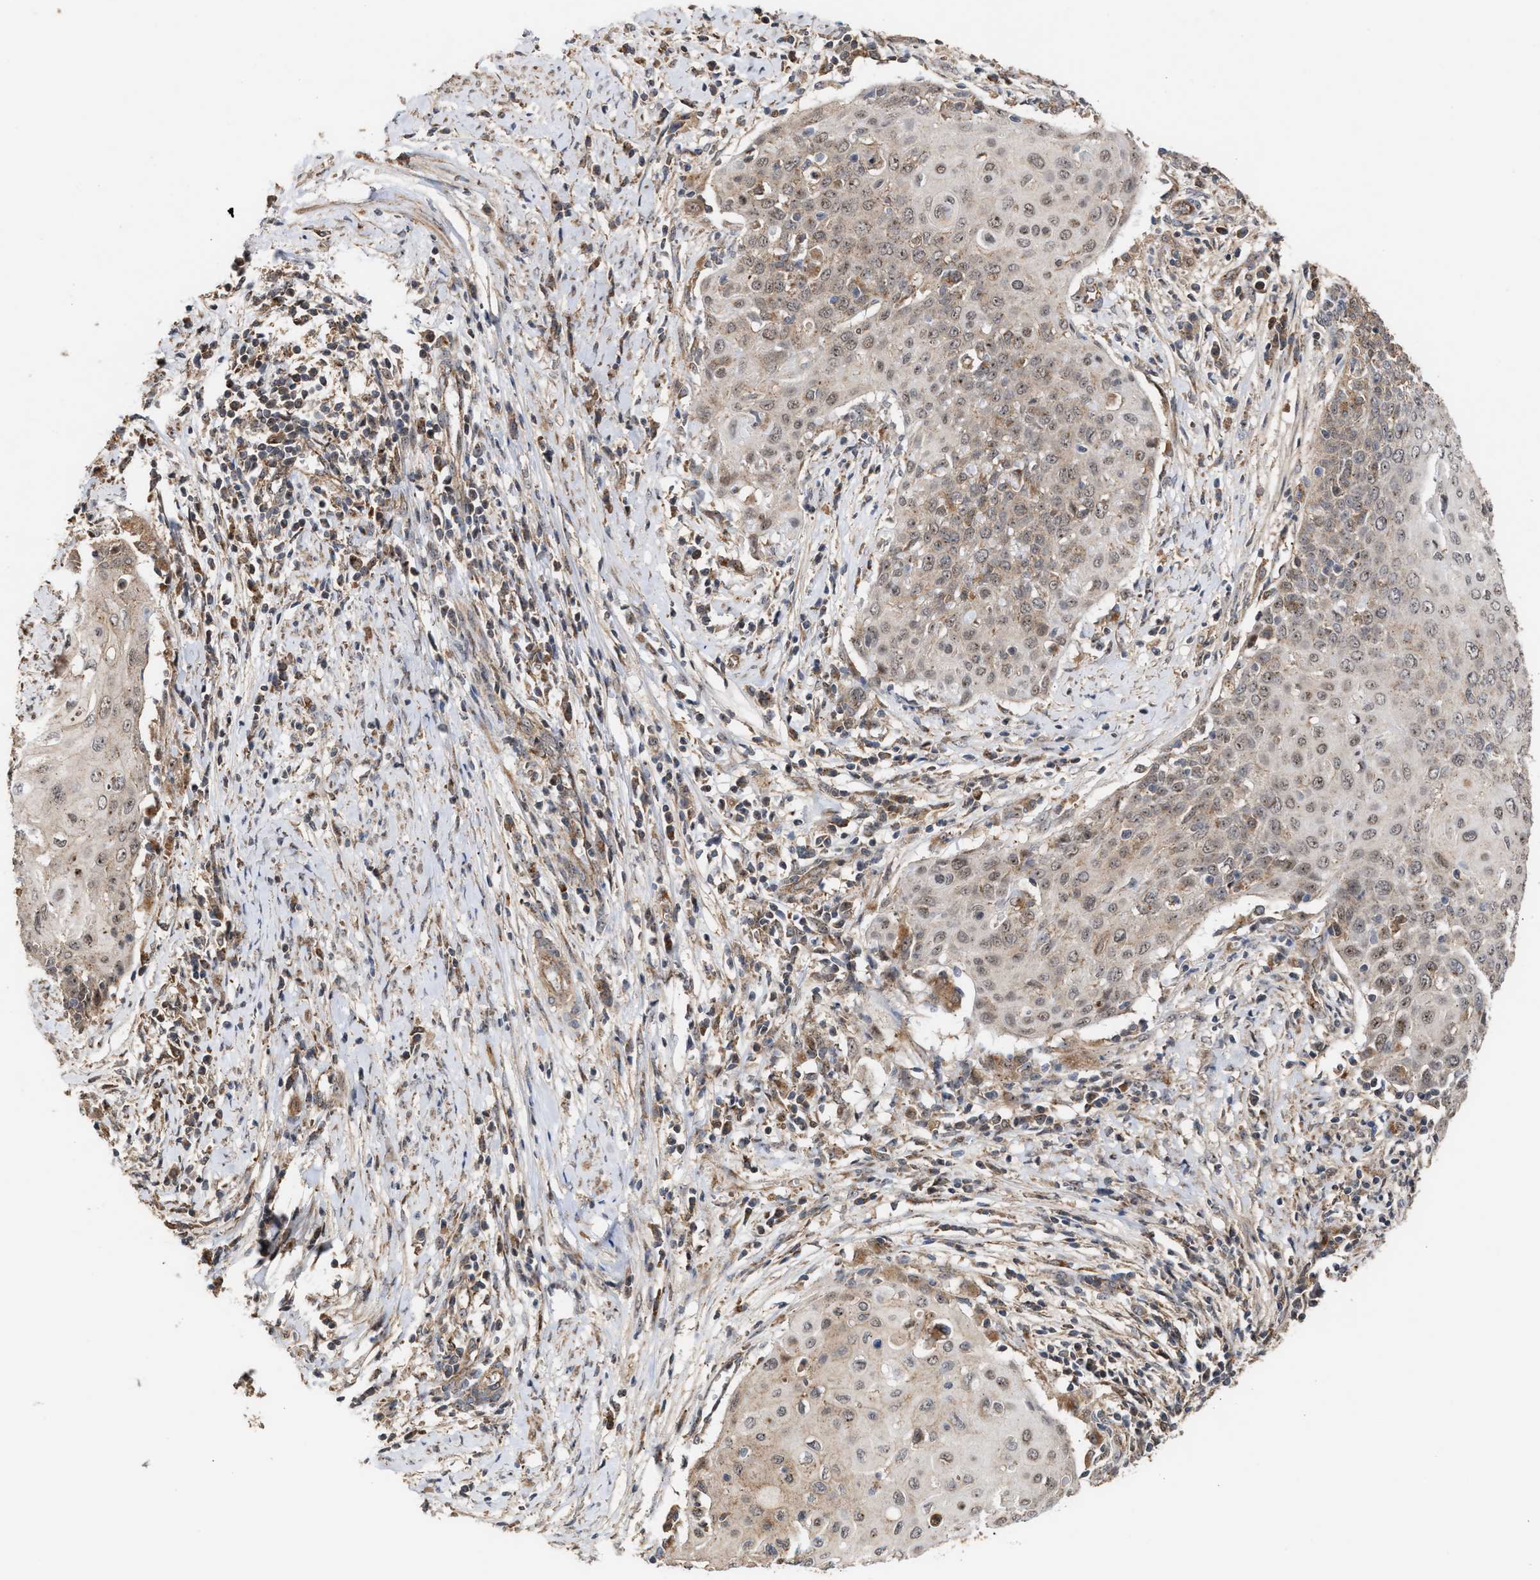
{"staining": {"intensity": "weak", "quantity": "25%-75%", "location": "cytoplasmic/membranous,nuclear"}, "tissue": "cervical cancer", "cell_type": "Tumor cells", "image_type": "cancer", "snomed": [{"axis": "morphology", "description": "Squamous cell carcinoma, NOS"}, {"axis": "topography", "description": "Cervix"}], "caption": "High-power microscopy captured an IHC histopathology image of cervical squamous cell carcinoma, revealing weak cytoplasmic/membranous and nuclear positivity in about 25%-75% of tumor cells. (Stains: DAB (3,3'-diaminobenzidine) in brown, nuclei in blue, Microscopy: brightfield microscopy at high magnification).", "gene": "EXOSC2", "patient": {"sex": "female", "age": 39}}